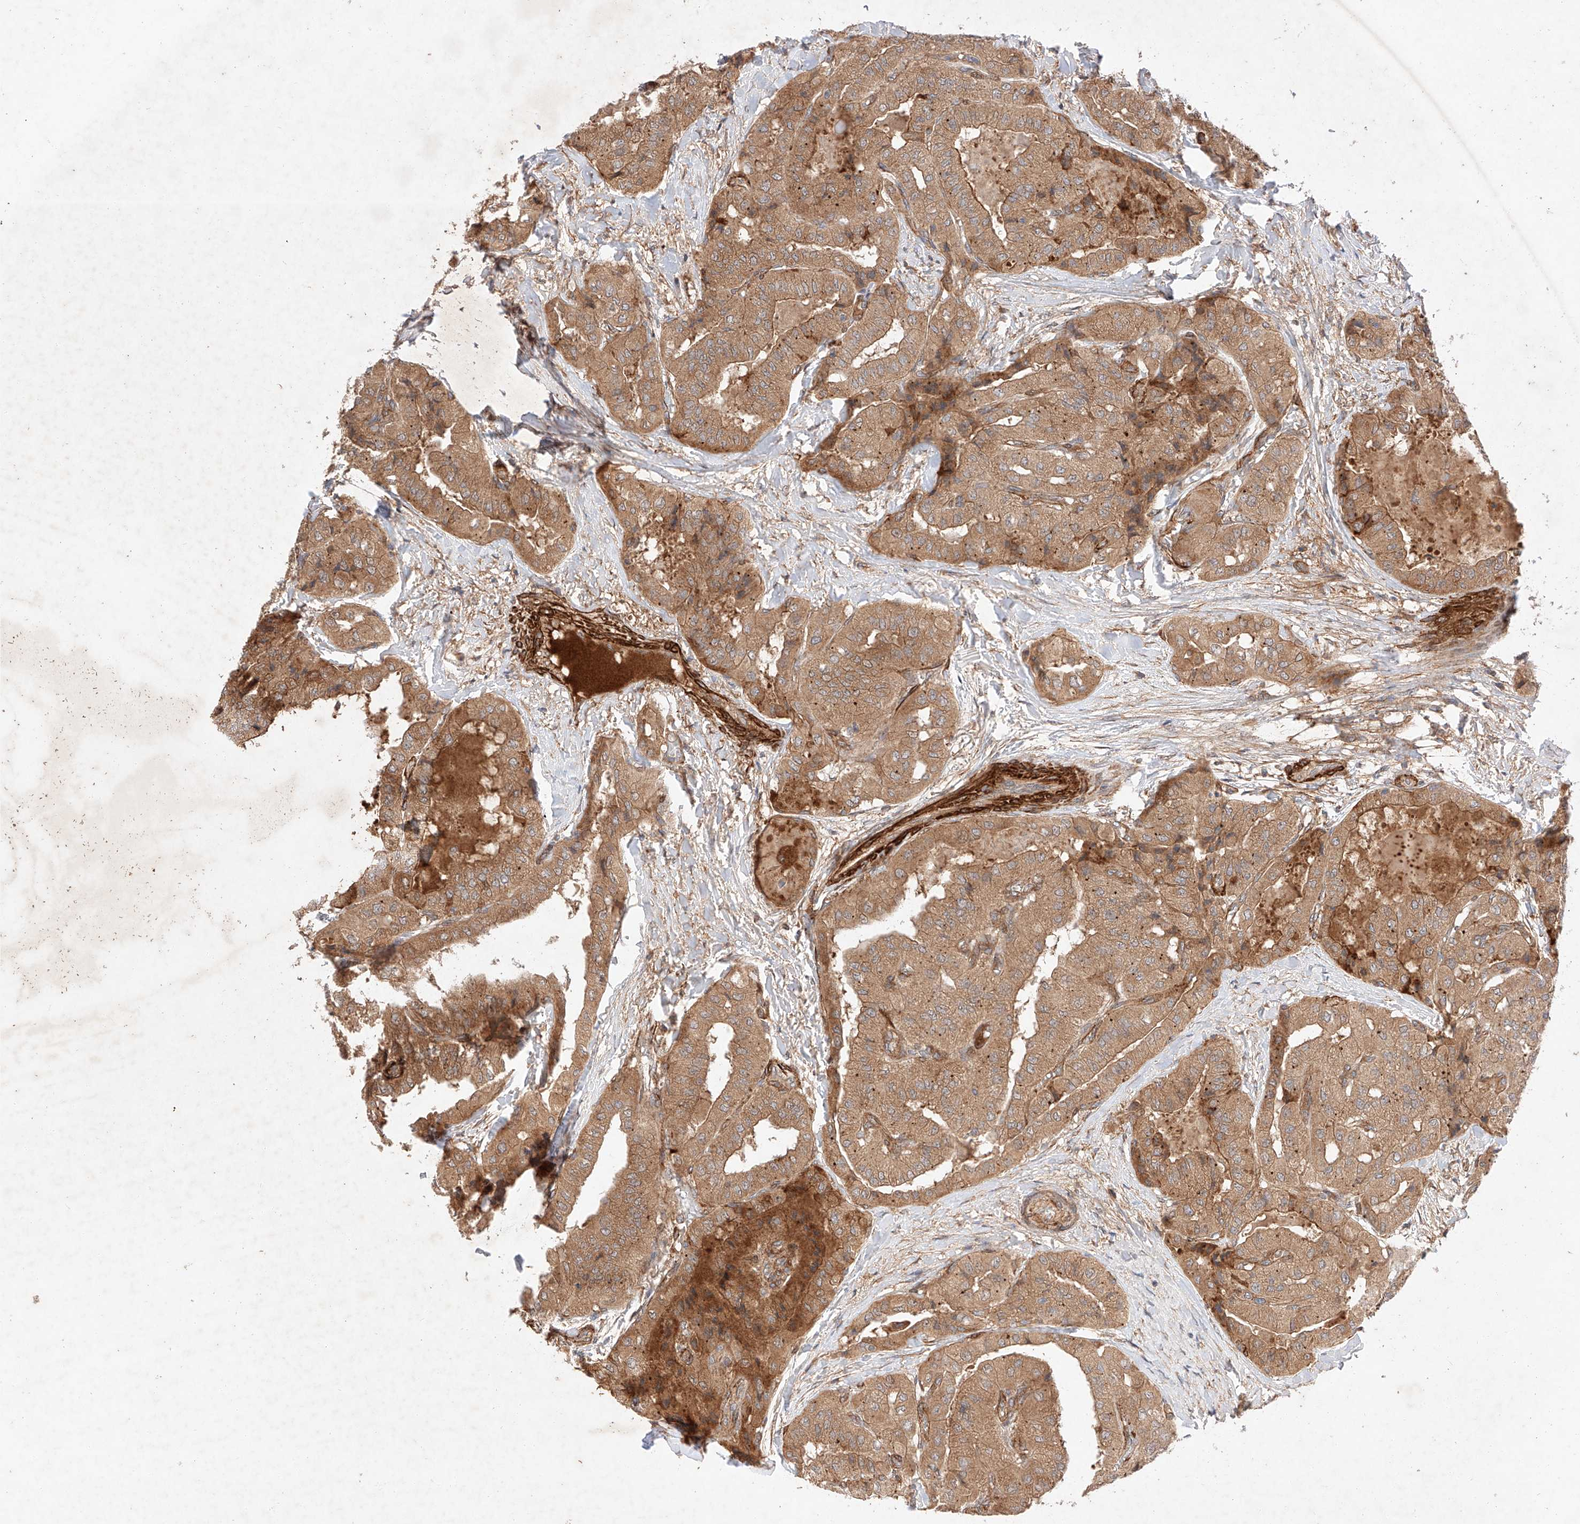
{"staining": {"intensity": "moderate", "quantity": ">75%", "location": "cytoplasmic/membranous"}, "tissue": "thyroid cancer", "cell_type": "Tumor cells", "image_type": "cancer", "snomed": [{"axis": "morphology", "description": "Papillary adenocarcinoma, NOS"}, {"axis": "topography", "description": "Thyroid gland"}], "caption": "This is a micrograph of immunohistochemistry staining of thyroid cancer (papillary adenocarcinoma), which shows moderate staining in the cytoplasmic/membranous of tumor cells.", "gene": "RAB23", "patient": {"sex": "female", "age": 59}}